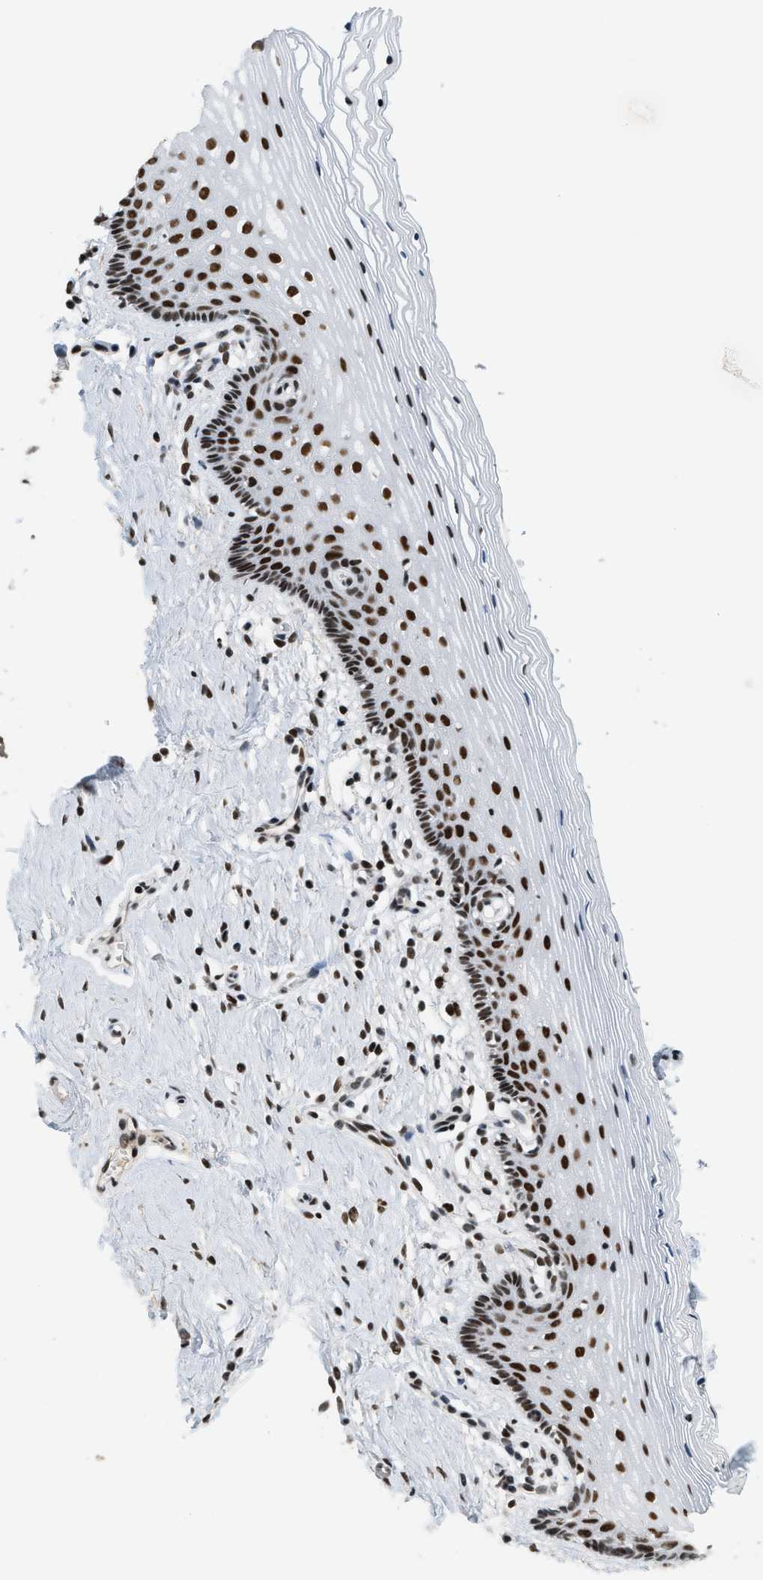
{"staining": {"intensity": "strong", "quantity": ">75%", "location": "nuclear"}, "tissue": "vagina", "cell_type": "Squamous epithelial cells", "image_type": "normal", "snomed": [{"axis": "morphology", "description": "Normal tissue, NOS"}, {"axis": "topography", "description": "Vagina"}], "caption": "Benign vagina demonstrates strong nuclear positivity in approximately >75% of squamous epithelial cells, visualized by immunohistochemistry.", "gene": "SMARCB1", "patient": {"sex": "female", "age": 32}}